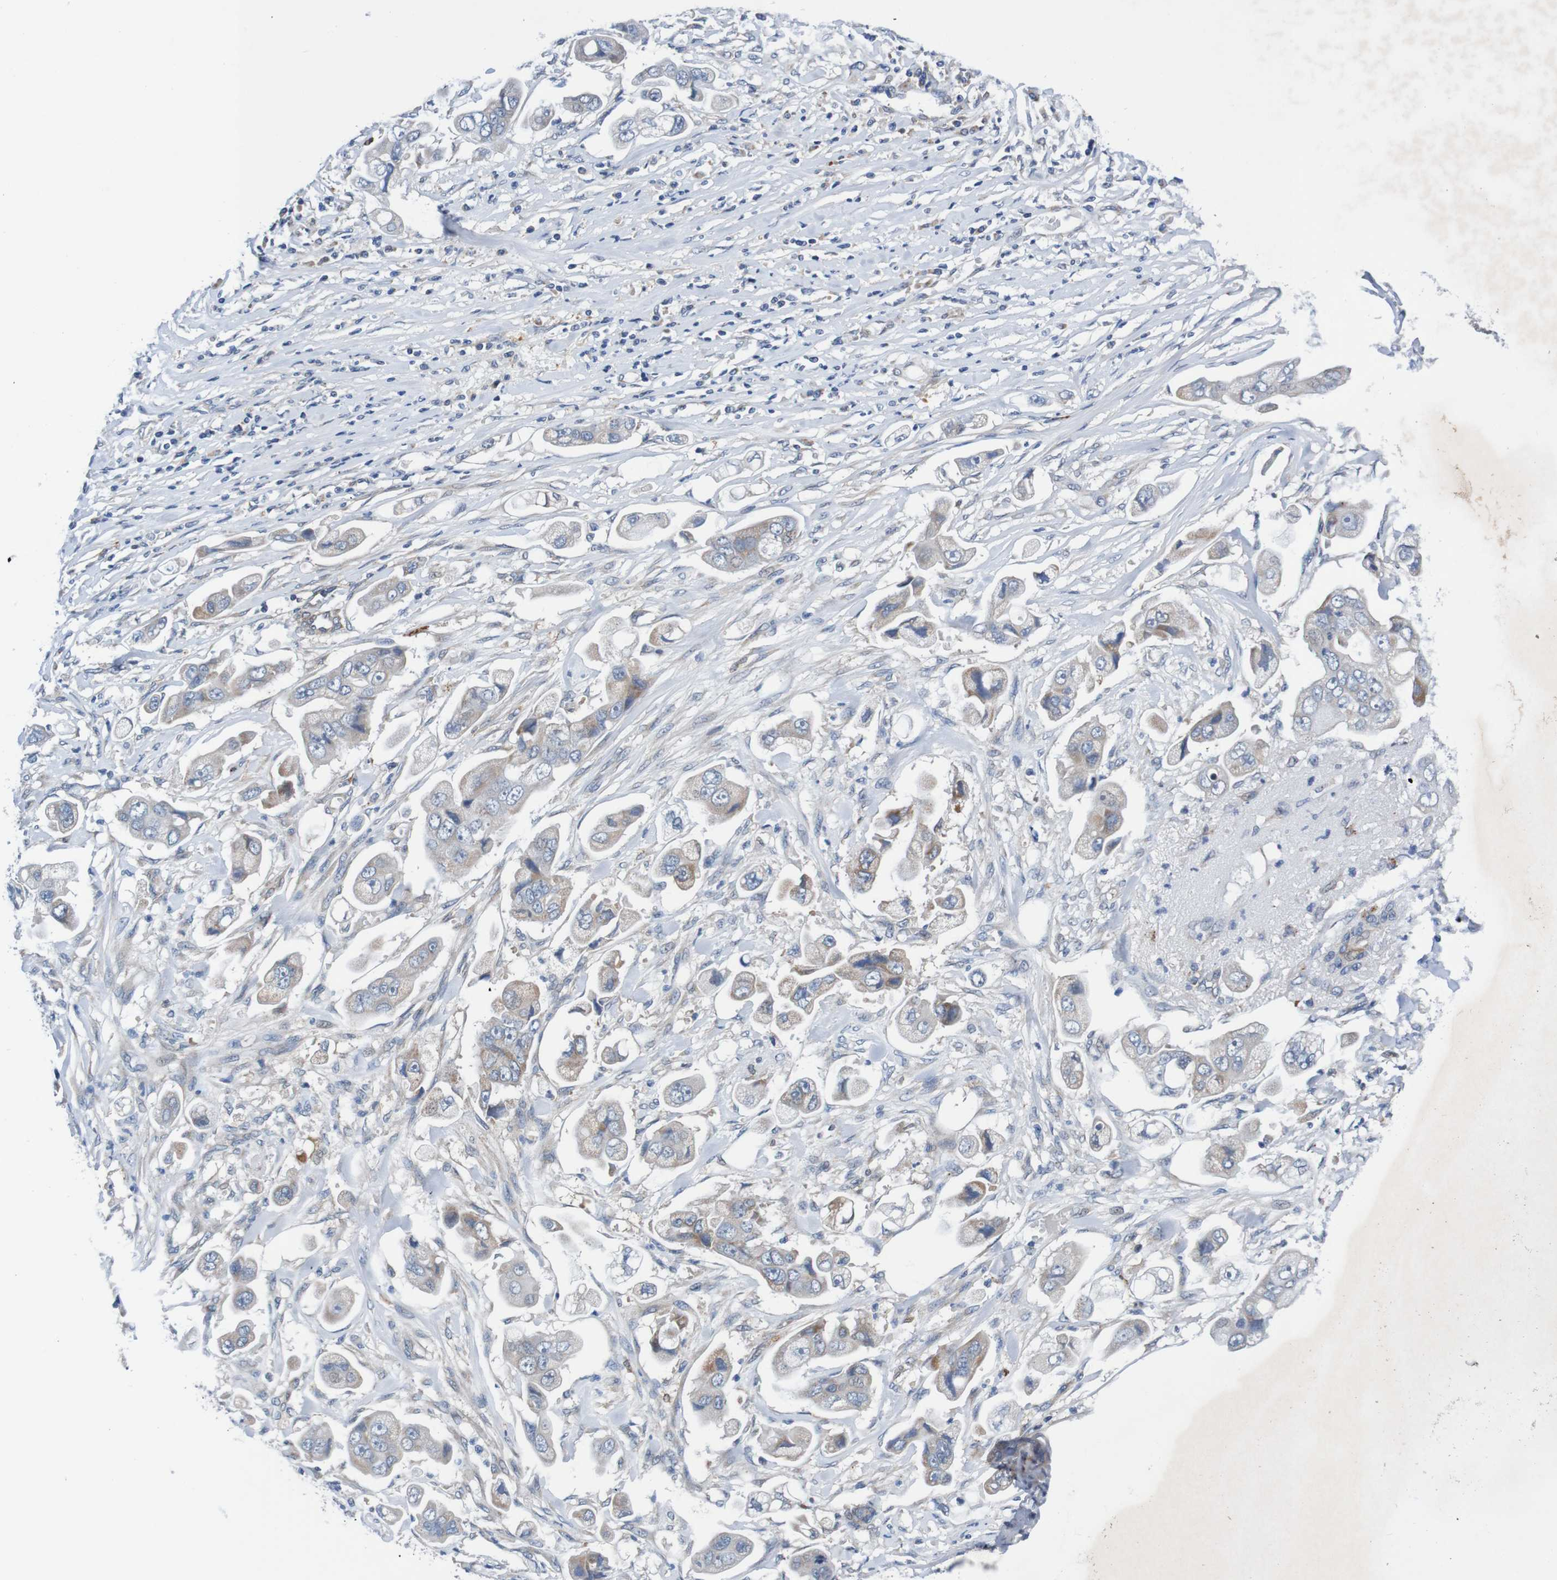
{"staining": {"intensity": "weak", "quantity": "<25%", "location": "cytoplasmic/membranous"}, "tissue": "stomach cancer", "cell_type": "Tumor cells", "image_type": "cancer", "snomed": [{"axis": "morphology", "description": "Adenocarcinoma, NOS"}, {"axis": "topography", "description": "Stomach"}], "caption": "IHC histopathology image of human stomach cancer stained for a protein (brown), which exhibits no expression in tumor cells.", "gene": "CPED1", "patient": {"sex": "male", "age": 62}}